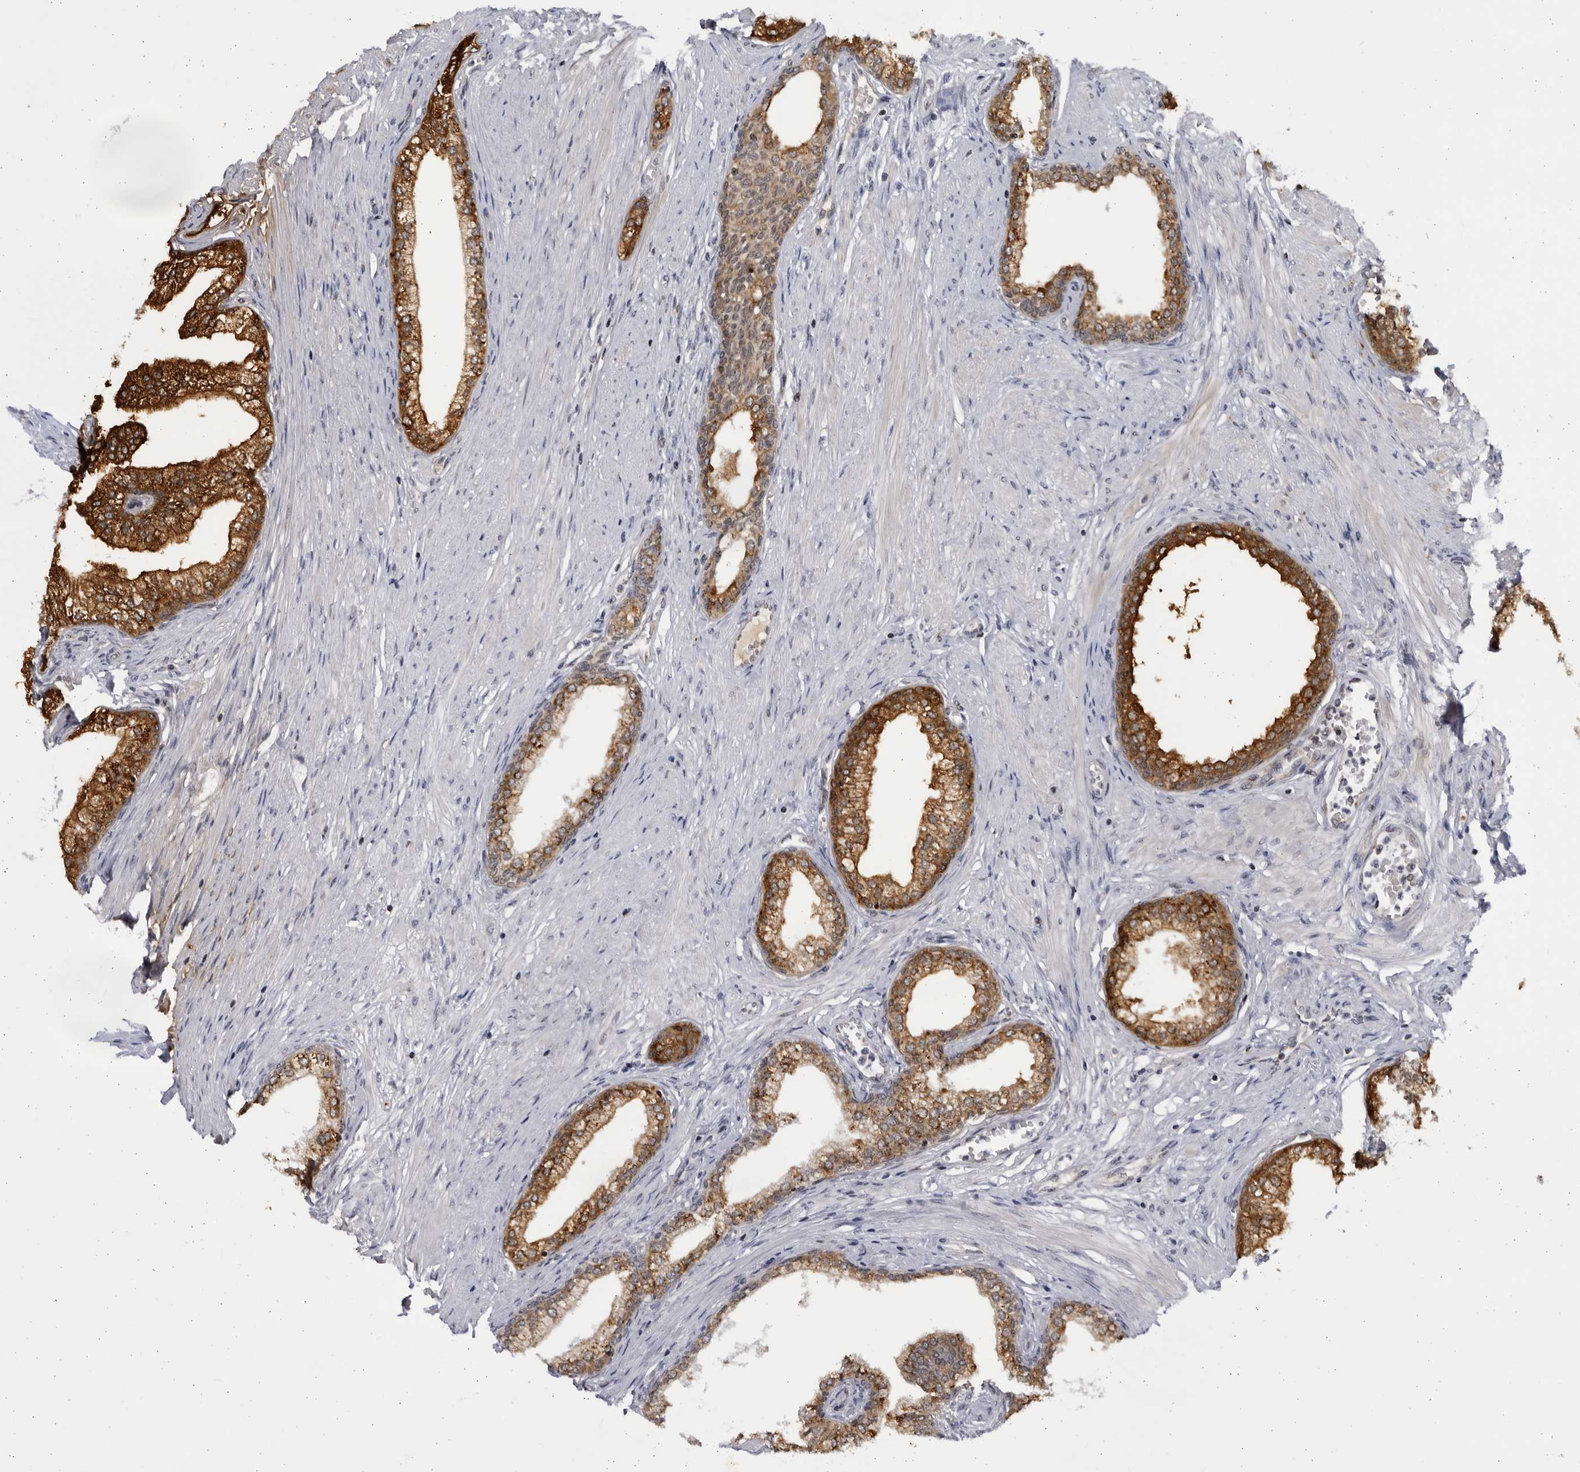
{"staining": {"intensity": "strong", "quantity": ">75%", "location": "cytoplasmic/membranous"}, "tissue": "prostate", "cell_type": "Glandular cells", "image_type": "normal", "snomed": [{"axis": "morphology", "description": "Normal tissue, NOS"}, {"axis": "morphology", "description": "Urothelial carcinoma, Low grade"}, {"axis": "topography", "description": "Urinary bladder"}, {"axis": "topography", "description": "Prostate"}], "caption": "Immunohistochemistry (IHC) micrograph of normal prostate stained for a protein (brown), which demonstrates high levels of strong cytoplasmic/membranous expression in about >75% of glandular cells.", "gene": "SLC25A22", "patient": {"sex": "male", "age": 60}}